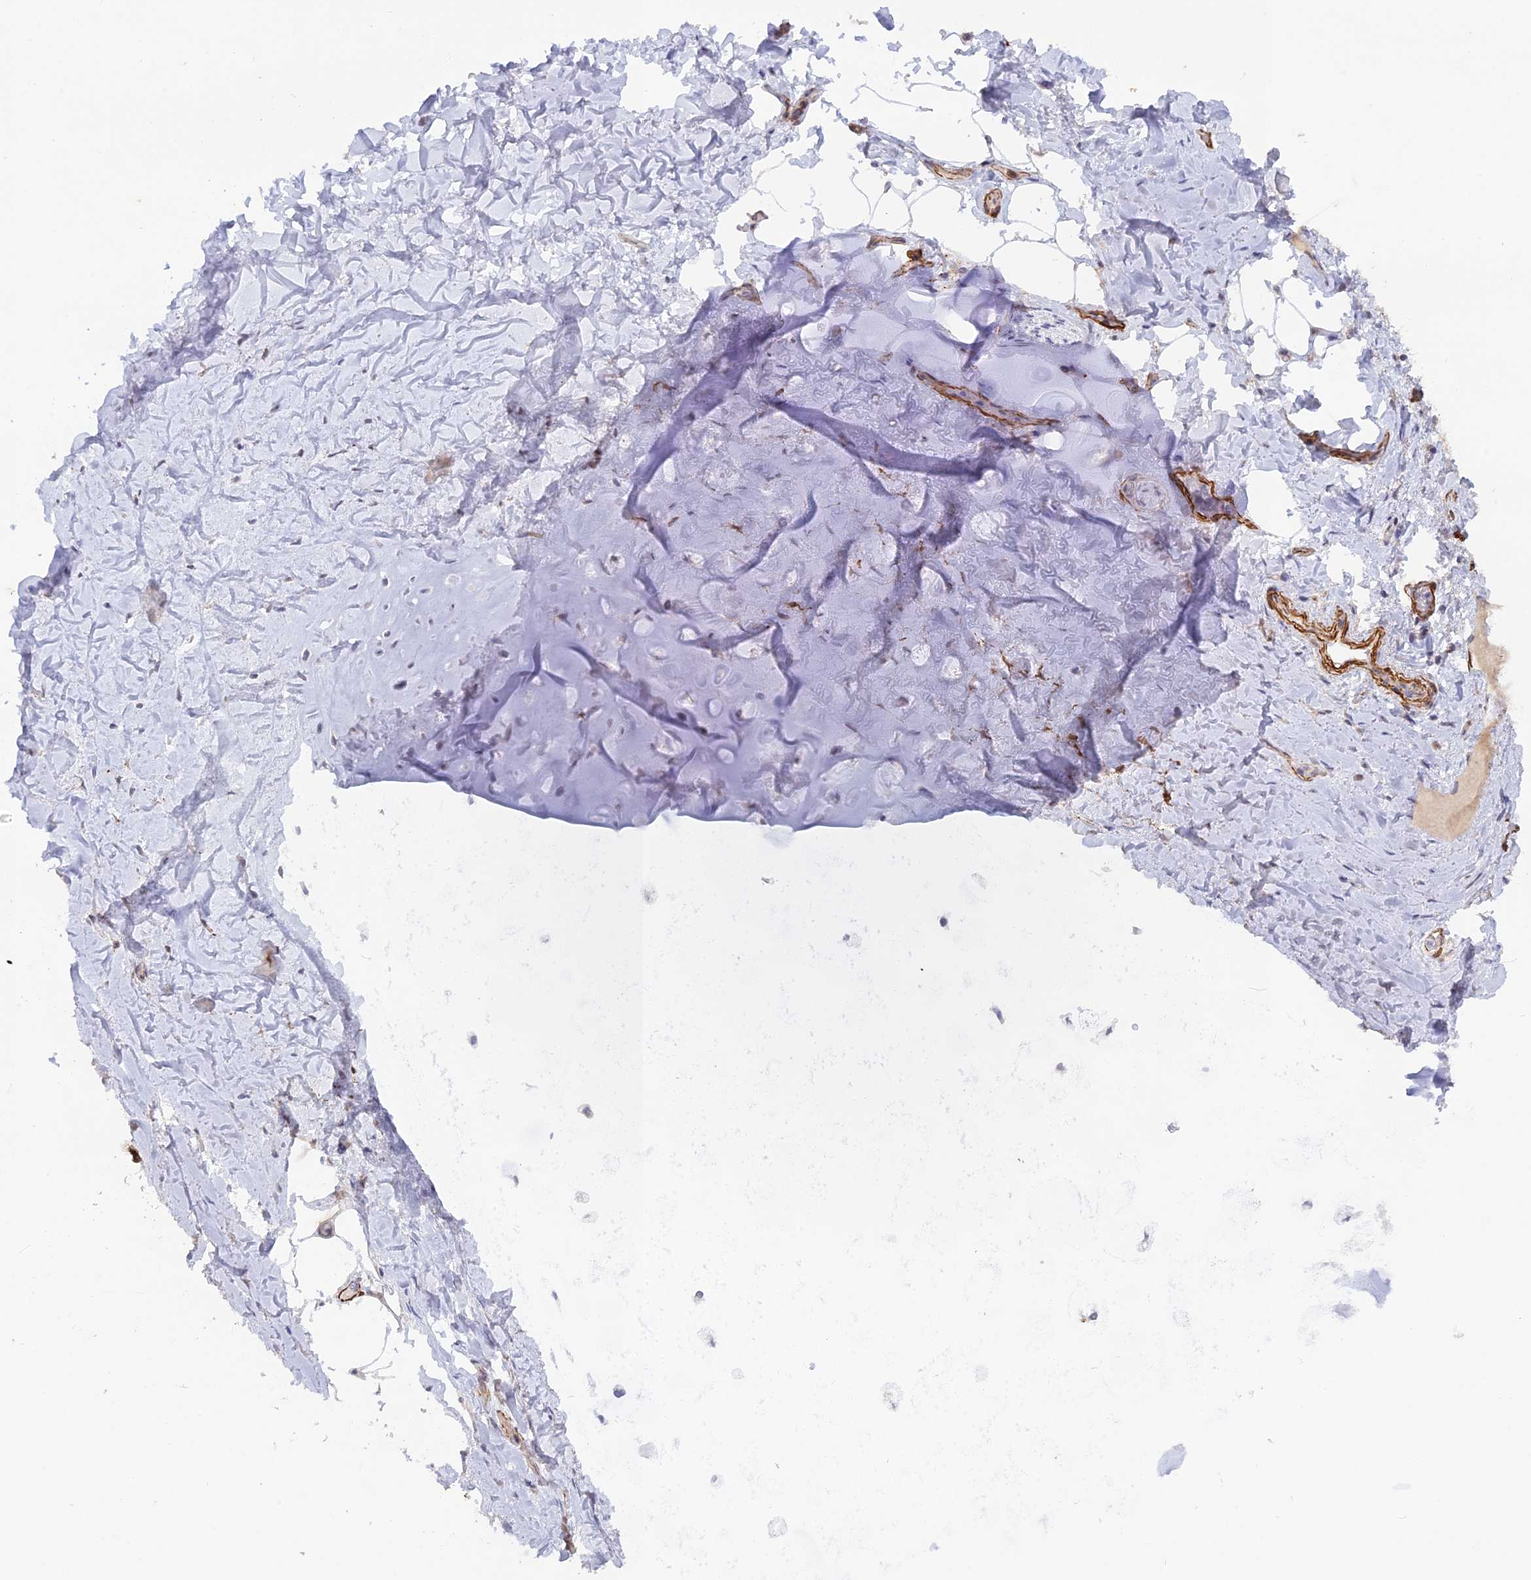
{"staining": {"intensity": "negative", "quantity": "none", "location": "none"}, "tissue": "adipose tissue", "cell_type": "Adipocytes", "image_type": "normal", "snomed": [{"axis": "morphology", "description": "Normal tissue, NOS"}, {"axis": "topography", "description": "Lymph node"}, {"axis": "topography", "description": "Cartilage tissue"}, {"axis": "topography", "description": "Bronchus"}], "caption": "Benign adipose tissue was stained to show a protein in brown. There is no significant positivity in adipocytes. Brightfield microscopy of immunohistochemistry (IHC) stained with DAB (brown) and hematoxylin (blue), captured at high magnification.", "gene": "CCDC154", "patient": {"sex": "male", "age": 63}}